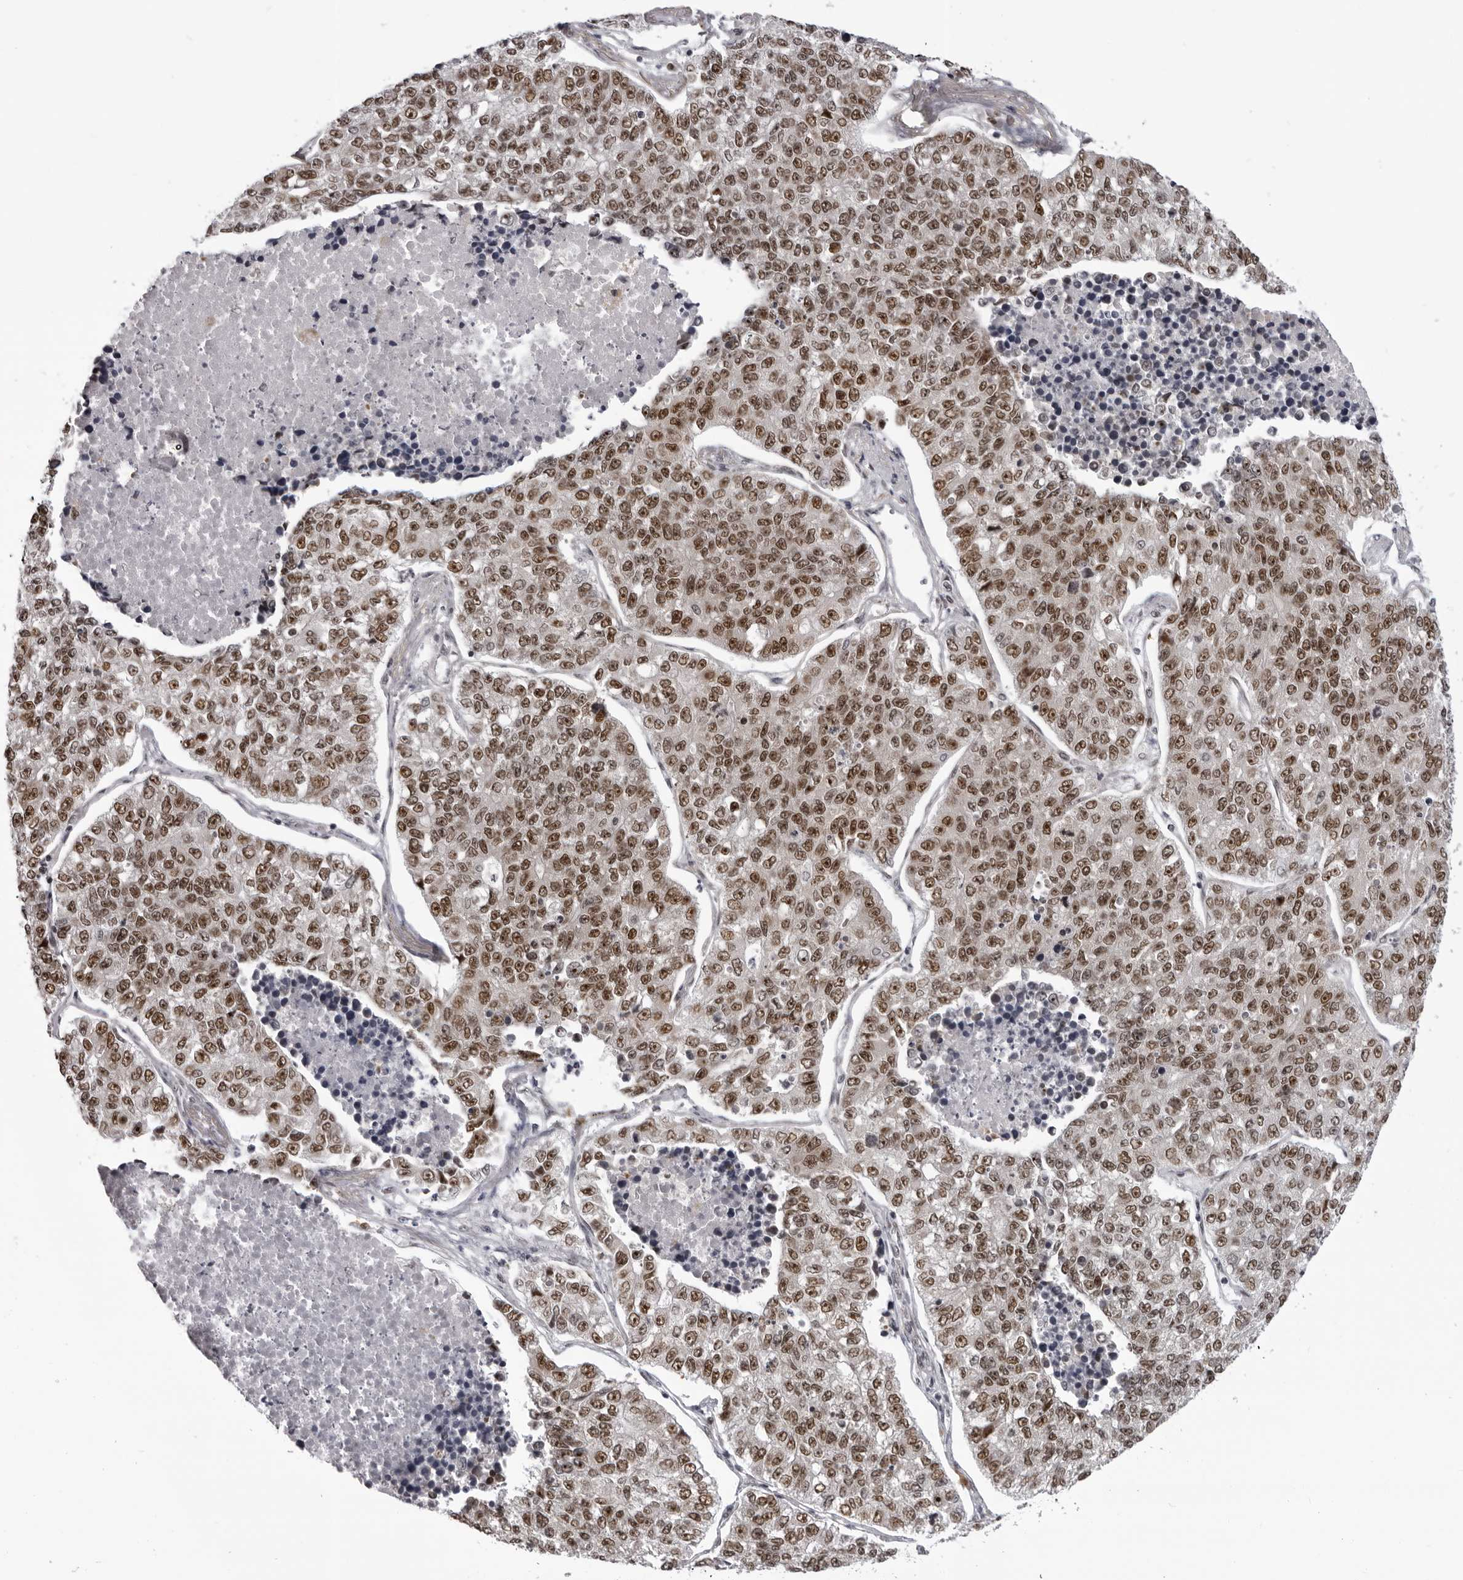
{"staining": {"intensity": "moderate", "quantity": ">75%", "location": "nuclear"}, "tissue": "lung cancer", "cell_type": "Tumor cells", "image_type": "cancer", "snomed": [{"axis": "morphology", "description": "Adenocarcinoma, NOS"}, {"axis": "topography", "description": "Lung"}], "caption": "Immunohistochemical staining of lung cancer (adenocarcinoma) demonstrates medium levels of moderate nuclear protein expression in about >75% of tumor cells. (DAB IHC, brown staining for protein, blue staining for nuclei).", "gene": "HEXIM2", "patient": {"sex": "male", "age": 49}}